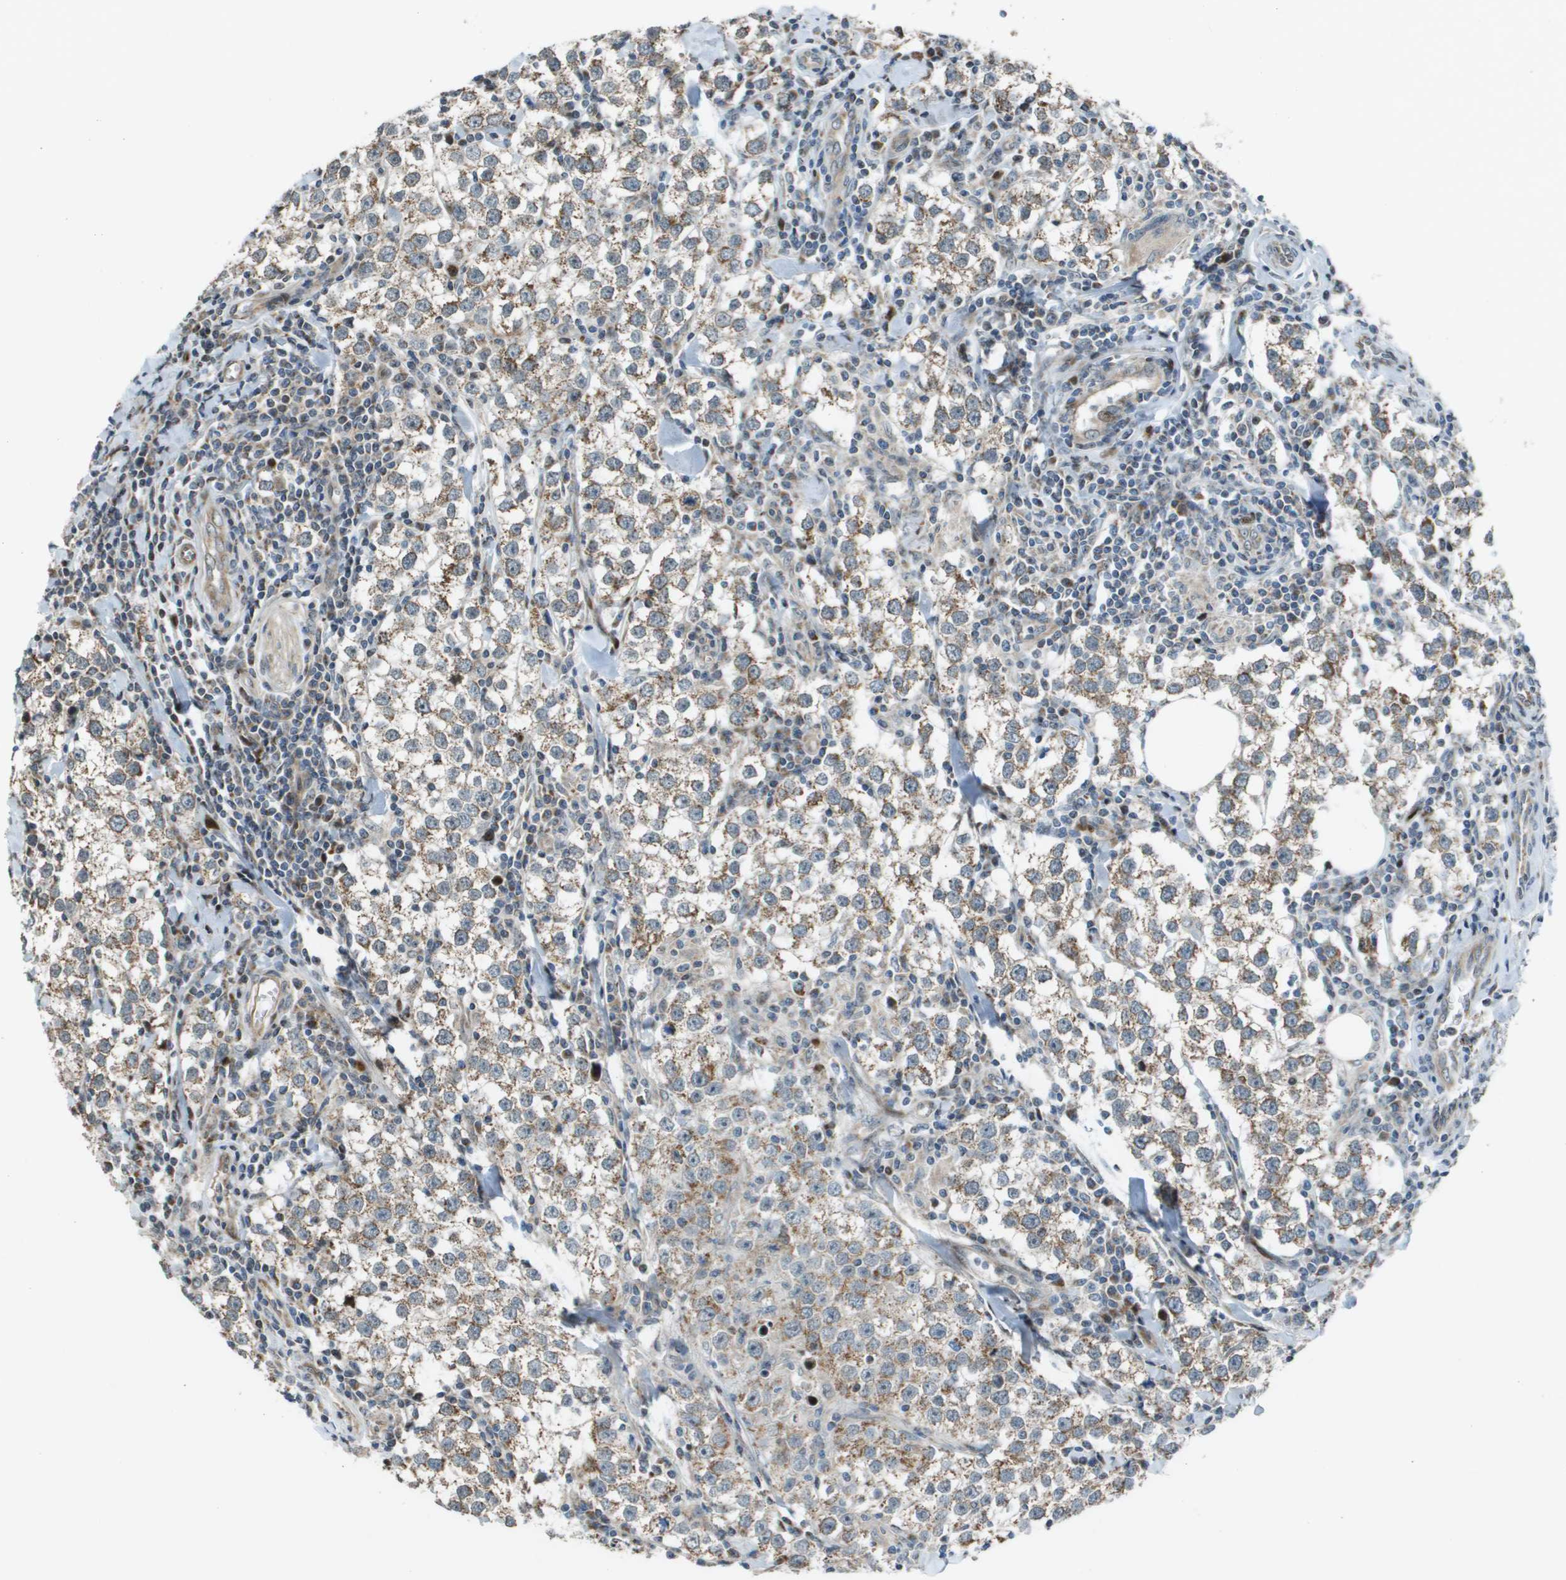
{"staining": {"intensity": "weak", "quantity": ">75%", "location": "cytoplasmic/membranous"}, "tissue": "testis cancer", "cell_type": "Tumor cells", "image_type": "cancer", "snomed": [{"axis": "morphology", "description": "Seminoma, NOS"}, {"axis": "morphology", "description": "Carcinoma, Embryonal, NOS"}, {"axis": "topography", "description": "Testis"}], "caption": "High-power microscopy captured an immunohistochemistry (IHC) micrograph of embryonal carcinoma (testis), revealing weak cytoplasmic/membranous positivity in about >75% of tumor cells.", "gene": "MGAT3", "patient": {"sex": "male", "age": 36}}